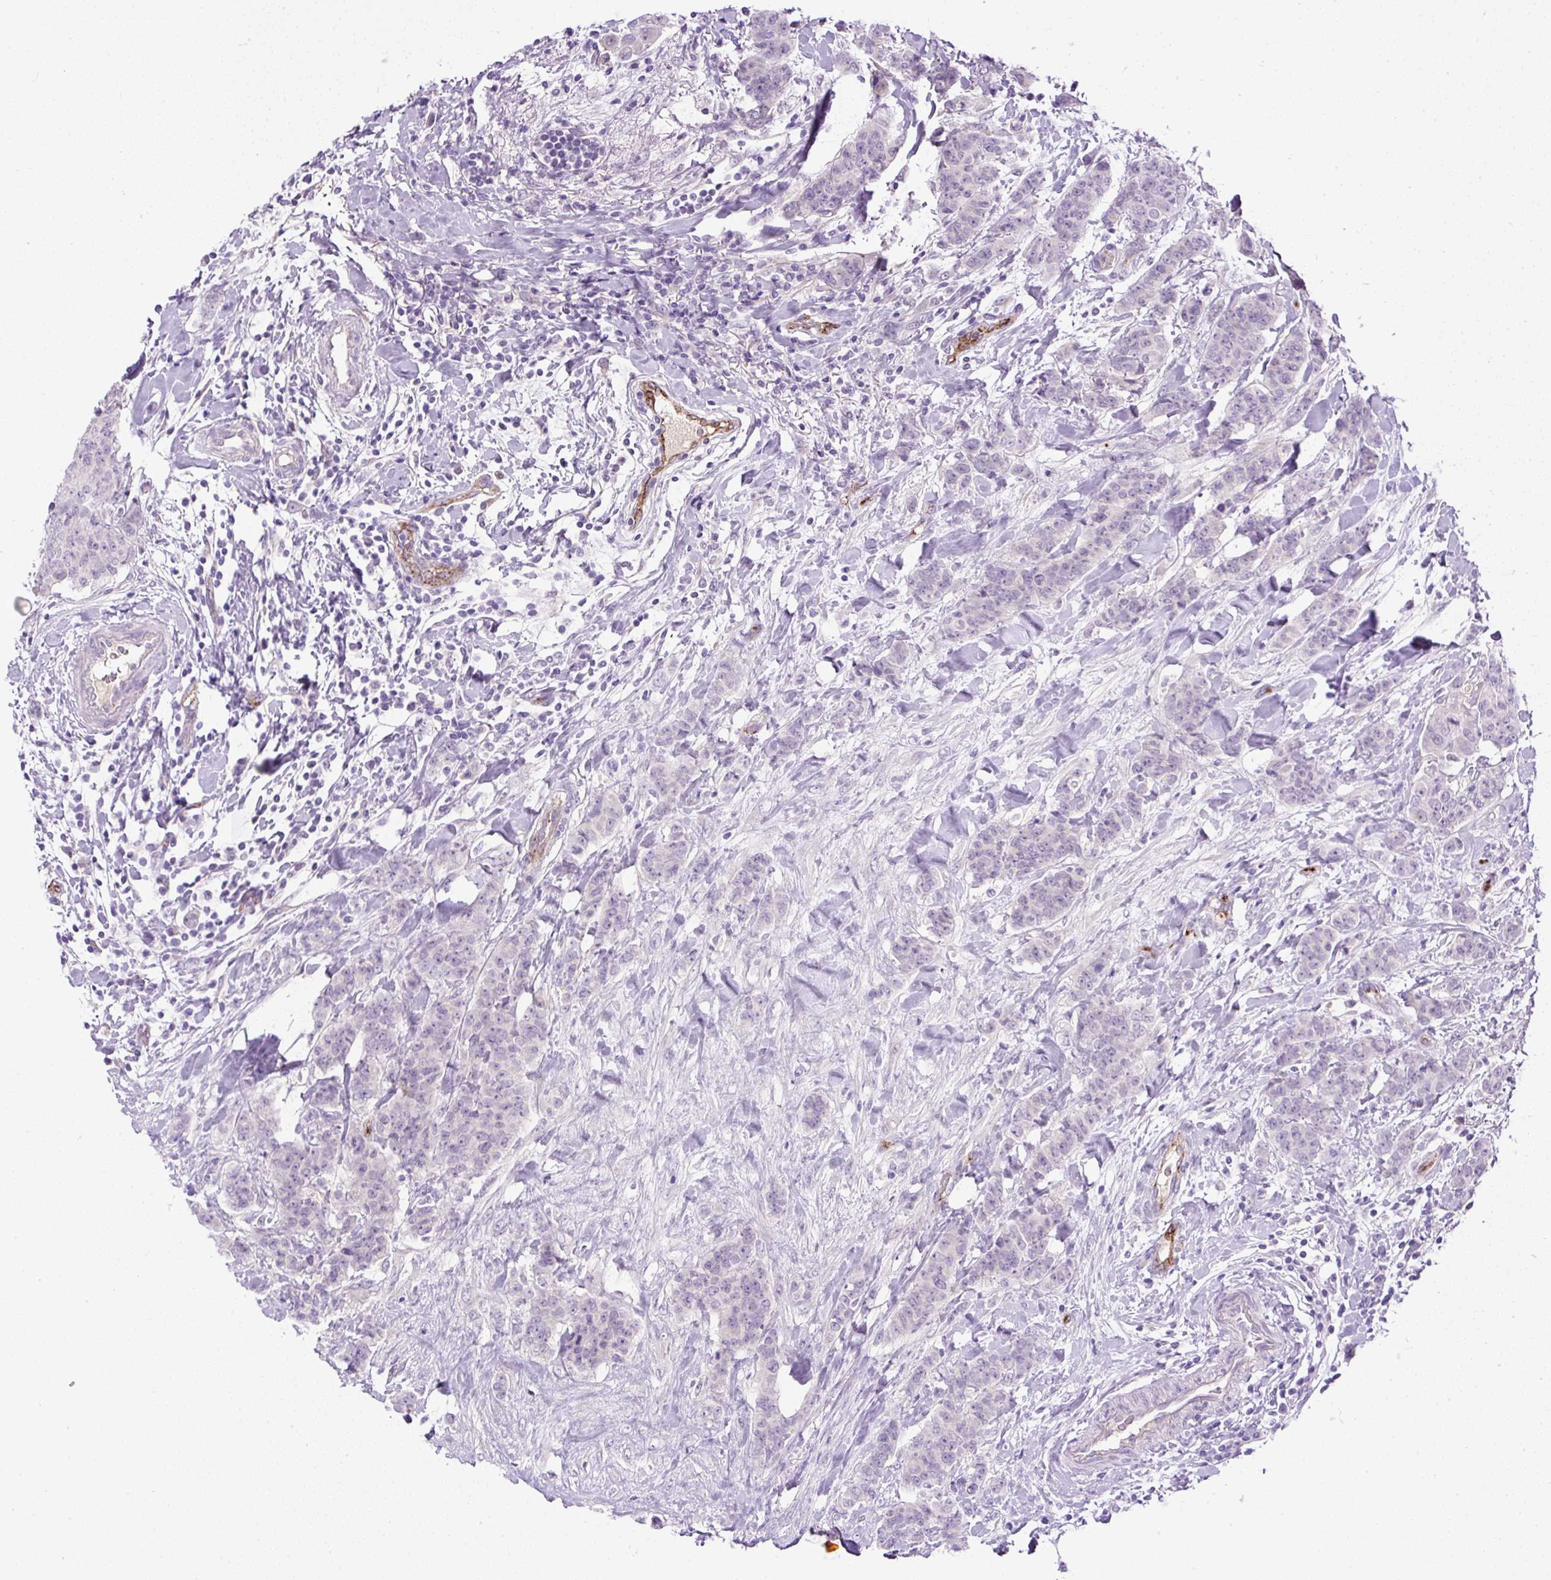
{"staining": {"intensity": "negative", "quantity": "none", "location": "none"}, "tissue": "breast cancer", "cell_type": "Tumor cells", "image_type": "cancer", "snomed": [{"axis": "morphology", "description": "Duct carcinoma"}, {"axis": "topography", "description": "Breast"}], "caption": "Immunohistochemistry photomicrograph of neoplastic tissue: human infiltrating ductal carcinoma (breast) stained with DAB reveals no significant protein positivity in tumor cells.", "gene": "LEFTY2", "patient": {"sex": "female", "age": 40}}